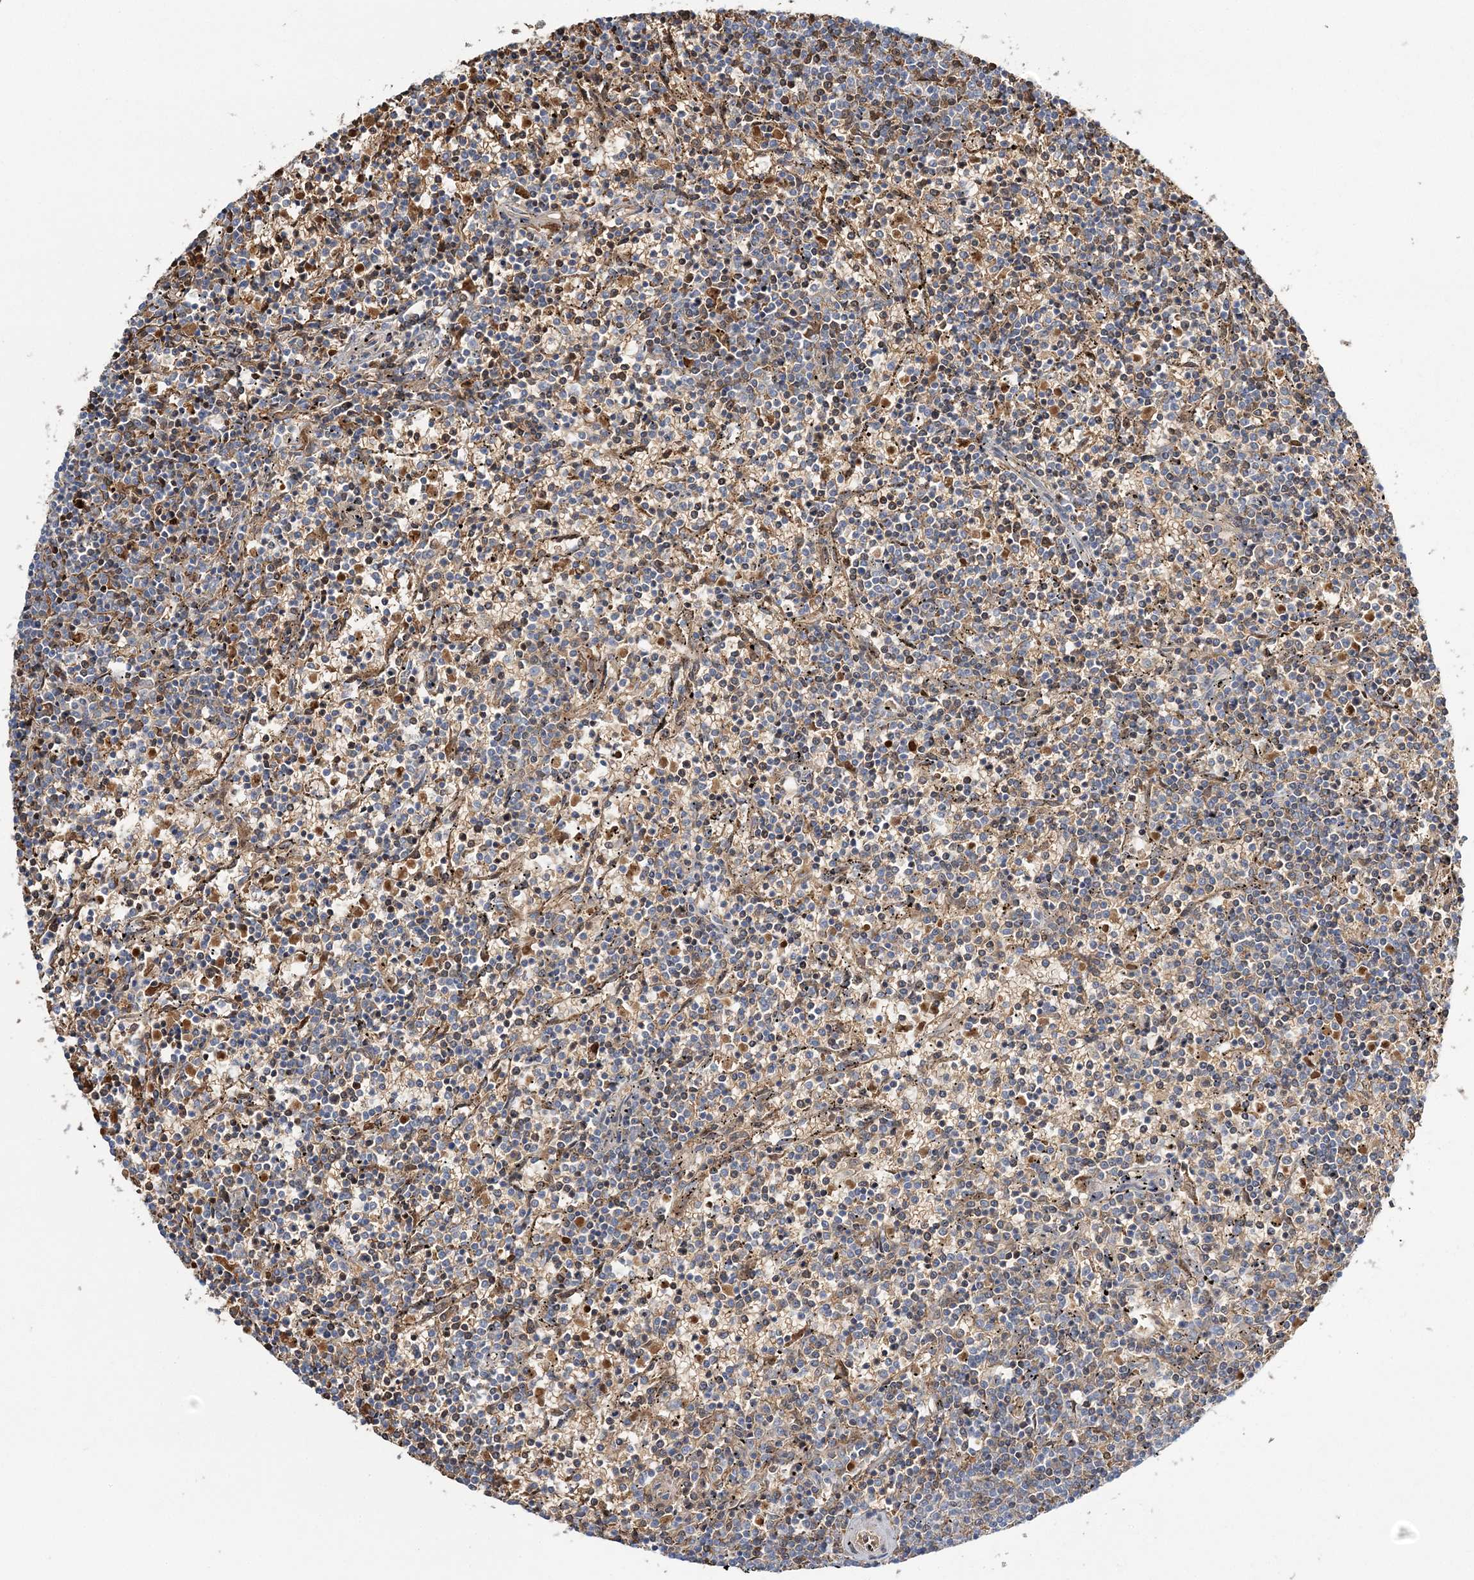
{"staining": {"intensity": "moderate", "quantity": "25%-75%", "location": "cytoplasmic/membranous"}, "tissue": "lymphoma", "cell_type": "Tumor cells", "image_type": "cancer", "snomed": [{"axis": "morphology", "description": "Malignant lymphoma, non-Hodgkin's type, Low grade"}, {"axis": "topography", "description": "Spleen"}], "caption": "DAB (3,3'-diaminobenzidine) immunohistochemical staining of human low-grade malignant lymphoma, non-Hodgkin's type shows moderate cytoplasmic/membranous protein positivity in about 25%-75% of tumor cells.", "gene": "ATP11B", "patient": {"sex": "female", "age": 50}}